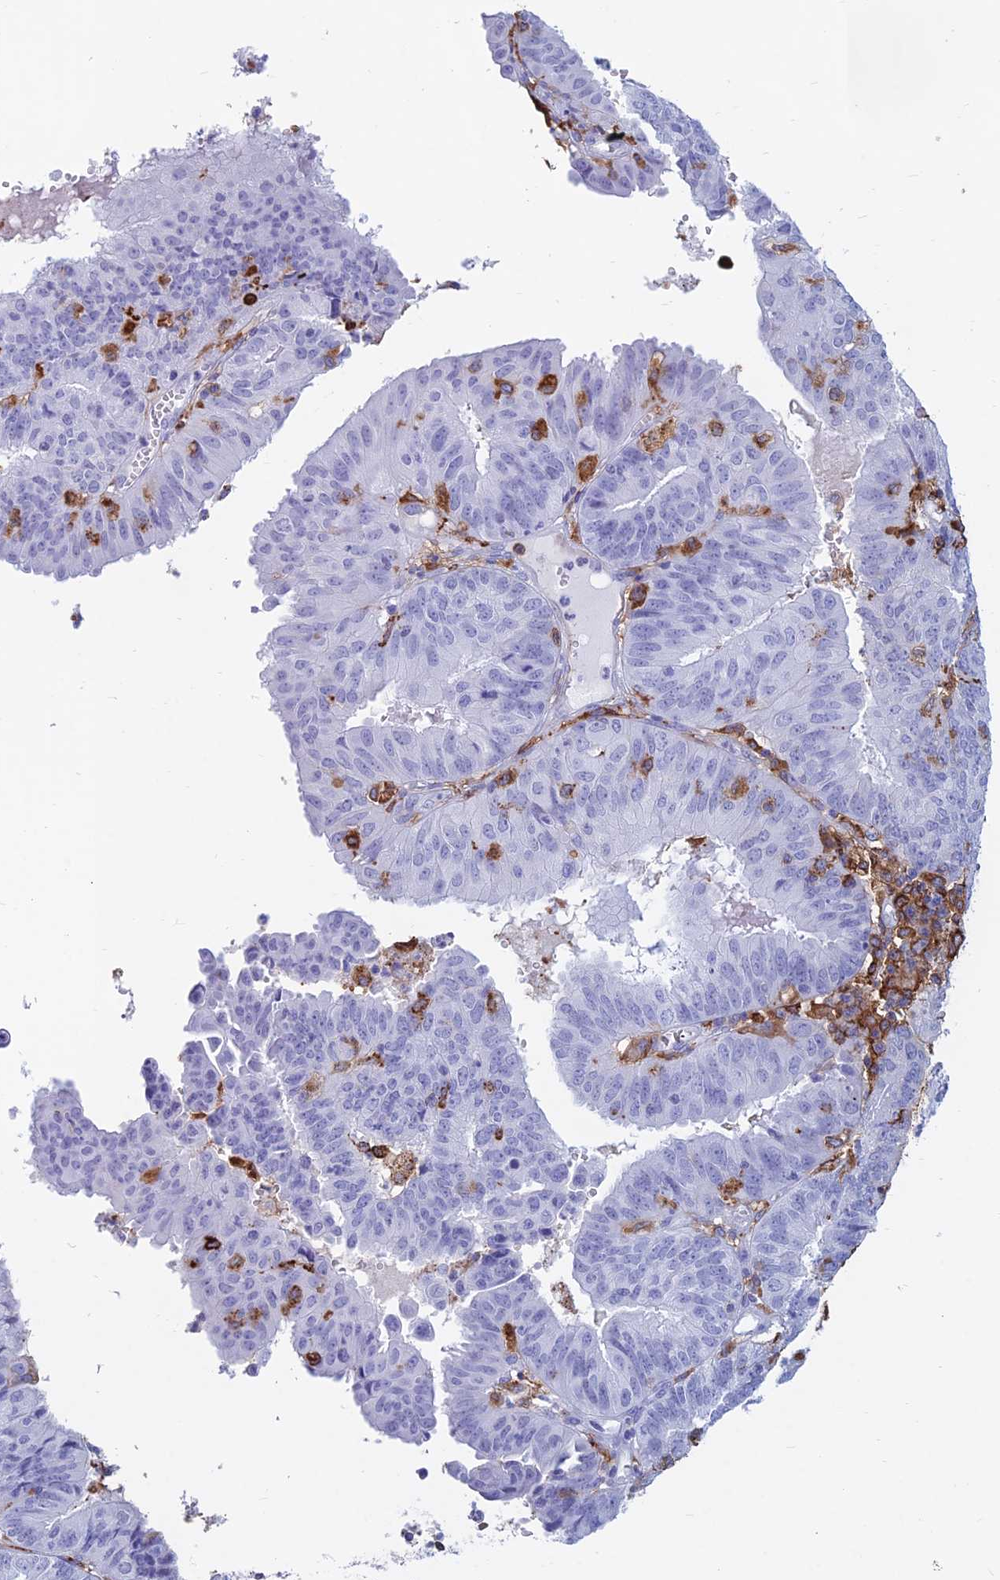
{"staining": {"intensity": "moderate", "quantity": "25%-75%", "location": "cytoplasmic/membranous"}, "tissue": "endometrial cancer", "cell_type": "Tumor cells", "image_type": "cancer", "snomed": [{"axis": "morphology", "description": "Adenocarcinoma, NOS"}, {"axis": "topography", "description": "Endometrium"}], "caption": "Endometrial cancer stained for a protein (brown) exhibits moderate cytoplasmic/membranous positive expression in approximately 25%-75% of tumor cells.", "gene": "HLA-DRB1", "patient": {"sex": "female", "age": 56}}